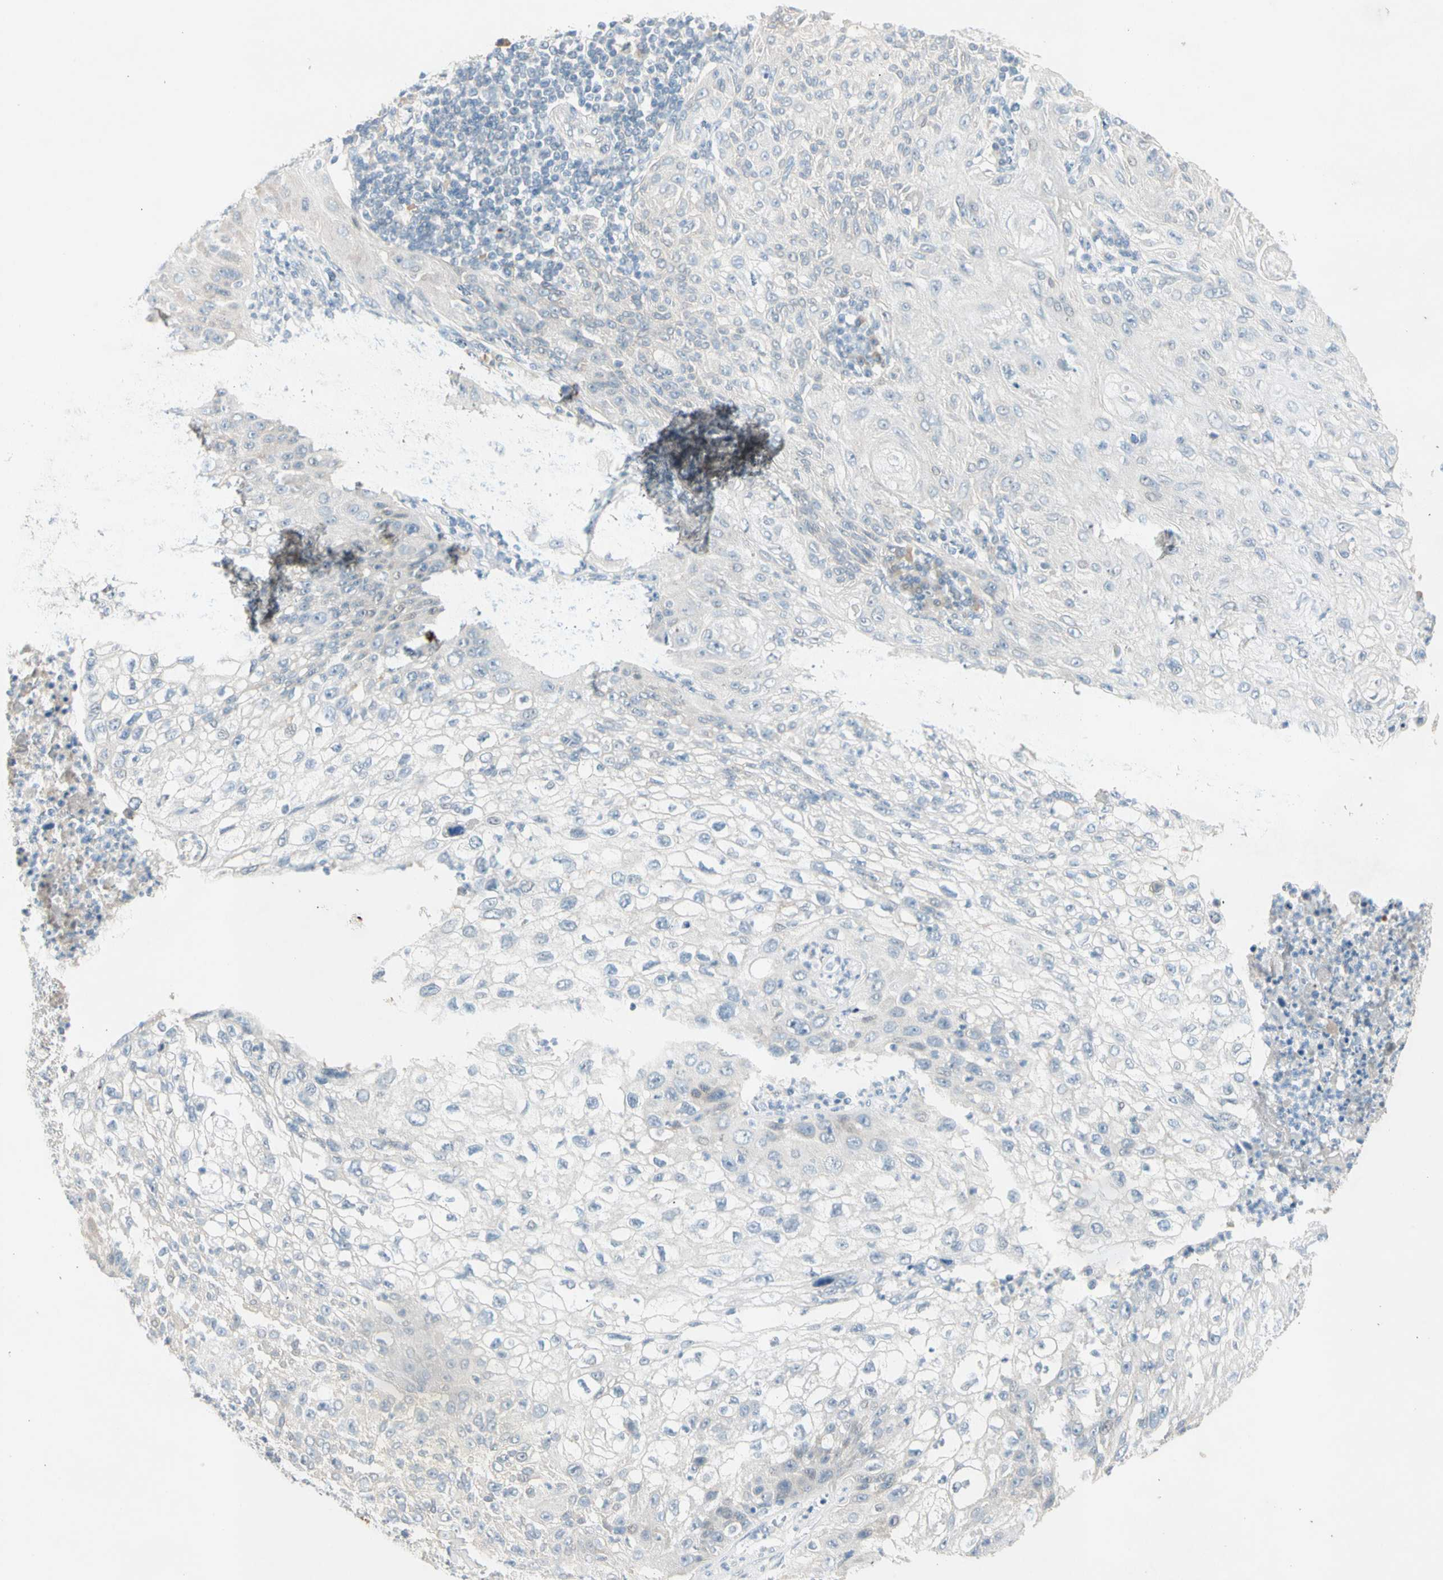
{"staining": {"intensity": "negative", "quantity": "none", "location": "none"}, "tissue": "lung cancer", "cell_type": "Tumor cells", "image_type": "cancer", "snomed": [{"axis": "morphology", "description": "Inflammation, NOS"}, {"axis": "morphology", "description": "Squamous cell carcinoma, NOS"}, {"axis": "topography", "description": "Lymph node"}, {"axis": "topography", "description": "Soft tissue"}, {"axis": "topography", "description": "Lung"}], "caption": "An immunohistochemistry photomicrograph of lung cancer (squamous cell carcinoma) is shown. There is no staining in tumor cells of lung cancer (squamous cell carcinoma).", "gene": "SERPIND1", "patient": {"sex": "male", "age": 66}}